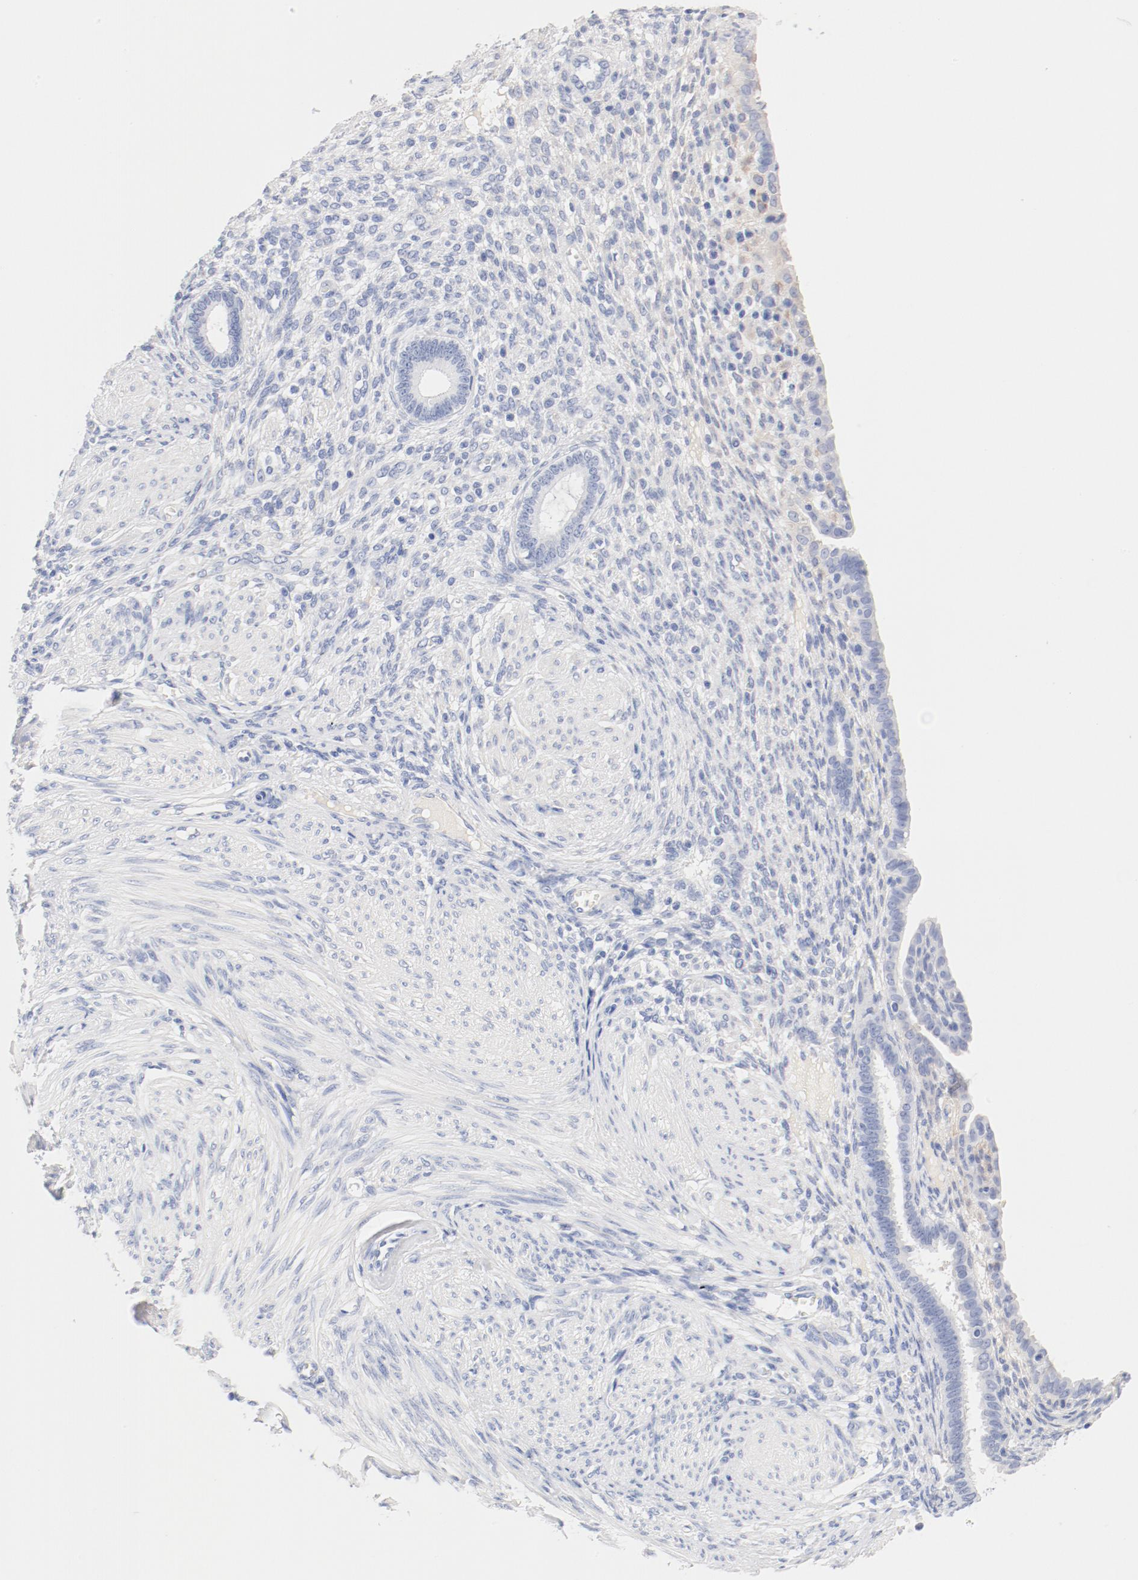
{"staining": {"intensity": "negative", "quantity": "none", "location": "none"}, "tissue": "endometrium", "cell_type": "Cells in endometrial stroma", "image_type": "normal", "snomed": [{"axis": "morphology", "description": "Normal tissue, NOS"}, {"axis": "topography", "description": "Endometrium"}], "caption": "Immunohistochemical staining of unremarkable human endometrium demonstrates no significant staining in cells in endometrial stroma. (Brightfield microscopy of DAB (3,3'-diaminobenzidine) immunohistochemistry at high magnification).", "gene": "HOMER1", "patient": {"sex": "female", "age": 72}}